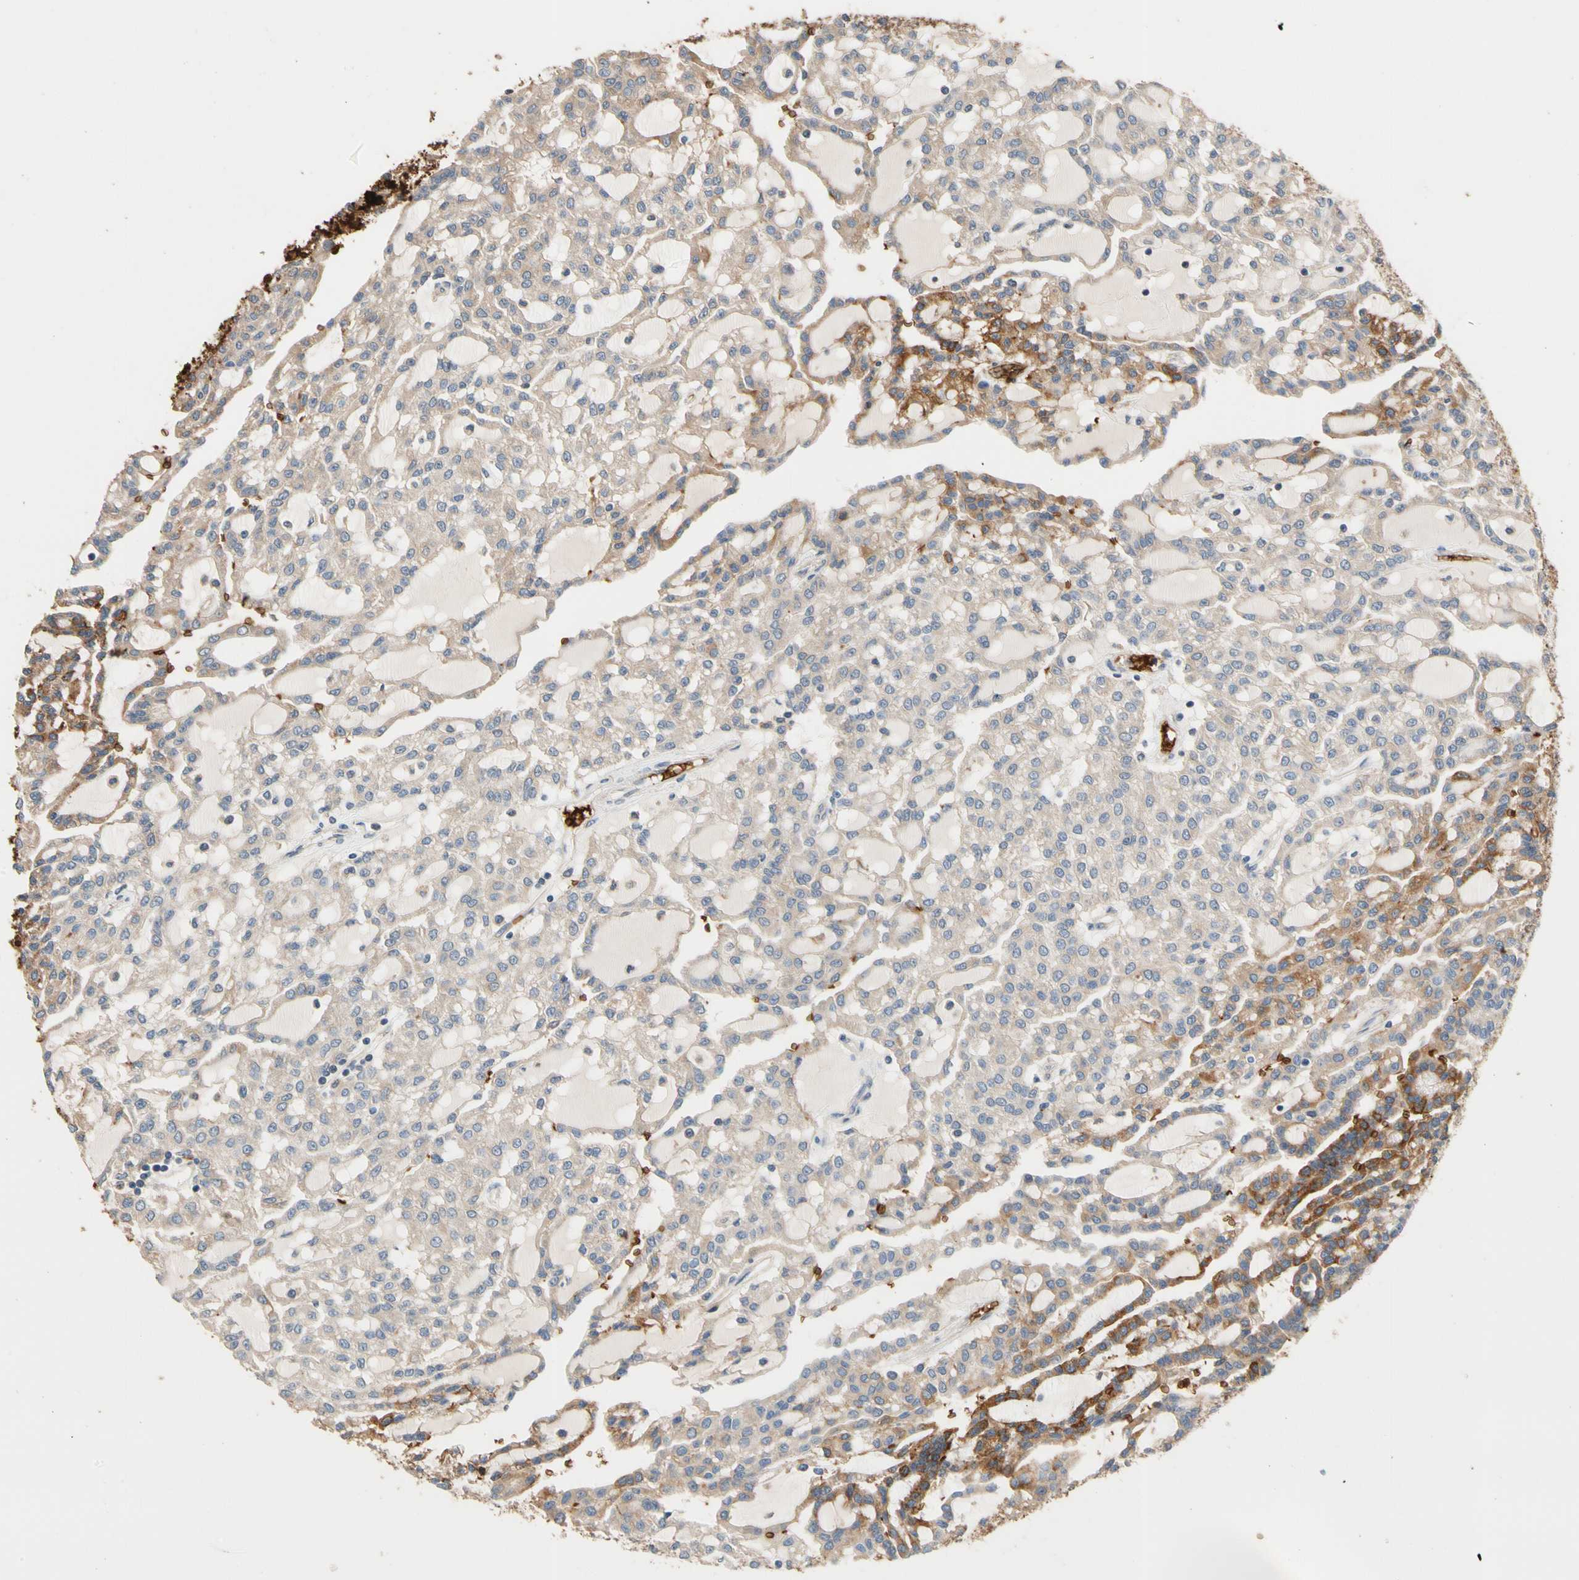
{"staining": {"intensity": "moderate", "quantity": "<25%", "location": "cytoplasmic/membranous"}, "tissue": "renal cancer", "cell_type": "Tumor cells", "image_type": "cancer", "snomed": [{"axis": "morphology", "description": "Adenocarcinoma, NOS"}, {"axis": "topography", "description": "Kidney"}], "caption": "Moderate cytoplasmic/membranous protein staining is seen in about <25% of tumor cells in renal cancer (adenocarcinoma).", "gene": "RIOK2", "patient": {"sex": "male", "age": 63}}